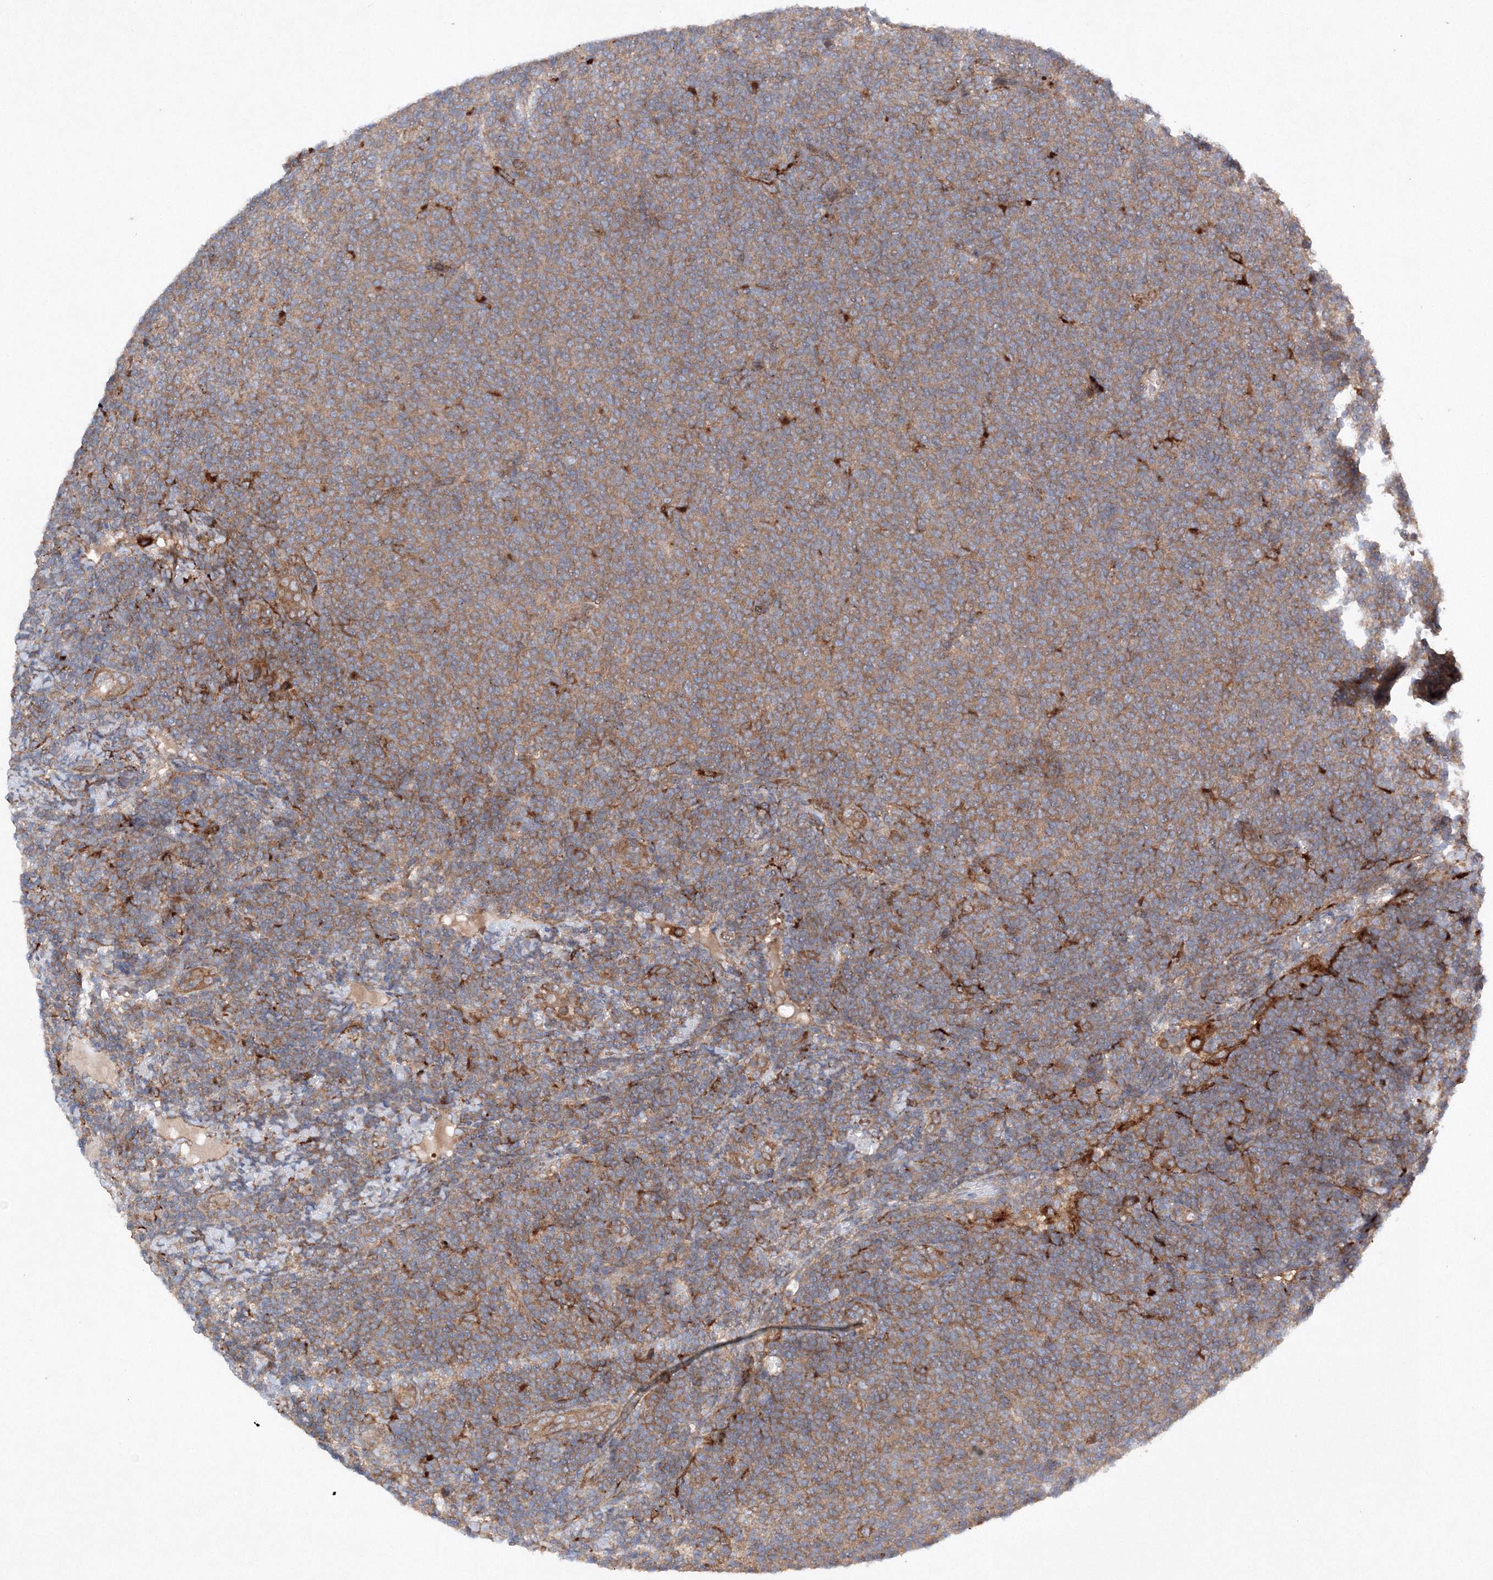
{"staining": {"intensity": "moderate", "quantity": ">75%", "location": "cytoplasmic/membranous"}, "tissue": "lymphoma", "cell_type": "Tumor cells", "image_type": "cancer", "snomed": [{"axis": "morphology", "description": "Malignant lymphoma, non-Hodgkin's type, Low grade"}, {"axis": "topography", "description": "Lymph node"}], "caption": "A brown stain highlights moderate cytoplasmic/membranous staining of a protein in low-grade malignant lymphoma, non-Hodgkin's type tumor cells.", "gene": "SLC36A1", "patient": {"sex": "male", "age": 66}}